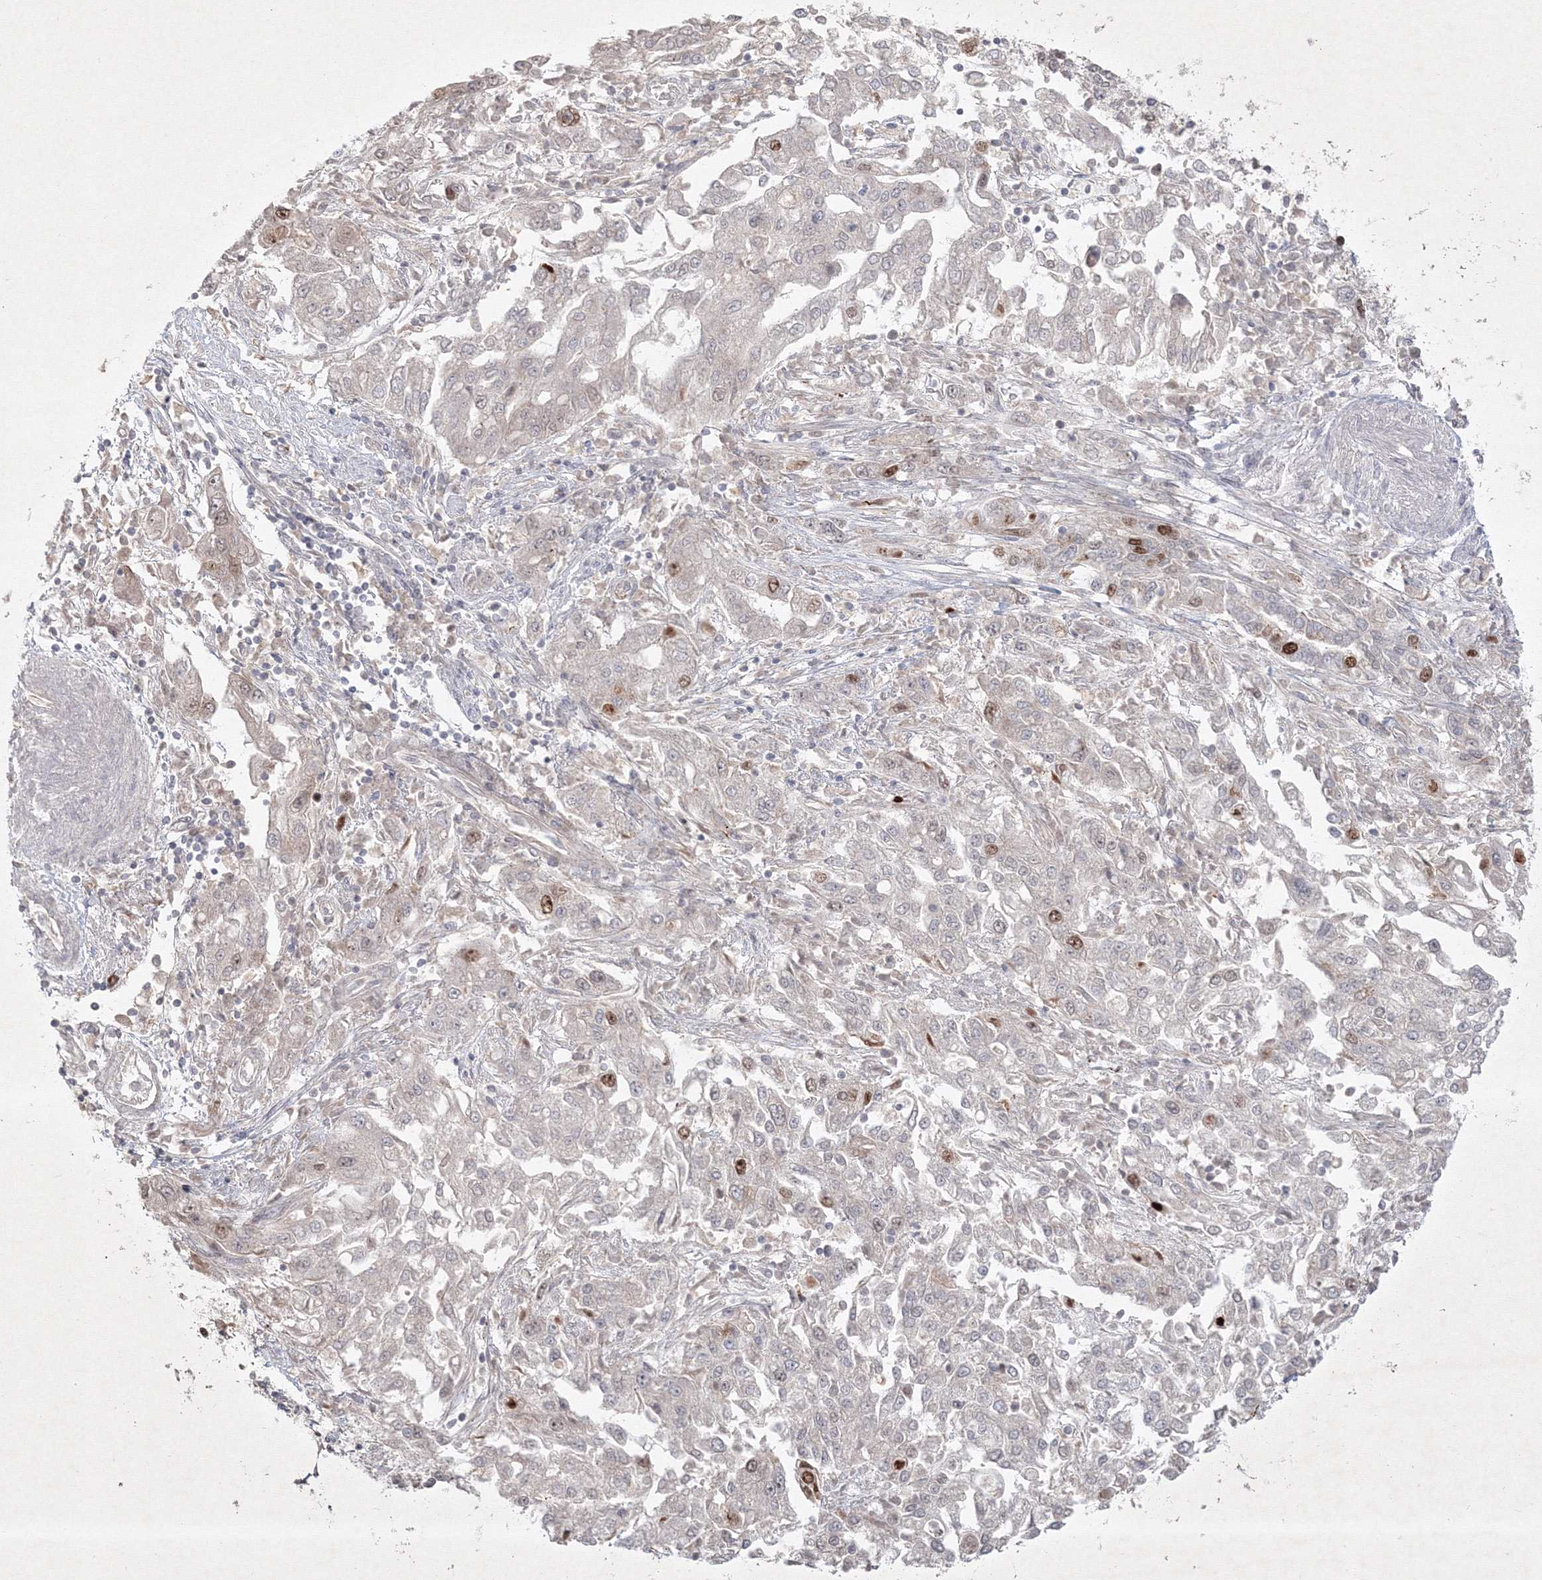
{"staining": {"intensity": "moderate", "quantity": "<25%", "location": "nuclear"}, "tissue": "endometrial cancer", "cell_type": "Tumor cells", "image_type": "cancer", "snomed": [{"axis": "morphology", "description": "Adenocarcinoma, NOS"}, {"axis": "topography", "description": "Endometrium"}], "caption": "Immunohistochemistry histopathology image of neoplastic tissue: endometrial adenocarcinoma stained using immunohistochemistry (IHC) exhibits low levels of moderate protein expression localized specifically in the nuclear of tumor cells, appearing as a nuclear brown color.", "gene": "KIF20A", "patient": {"sex": "female", "age": 49}}